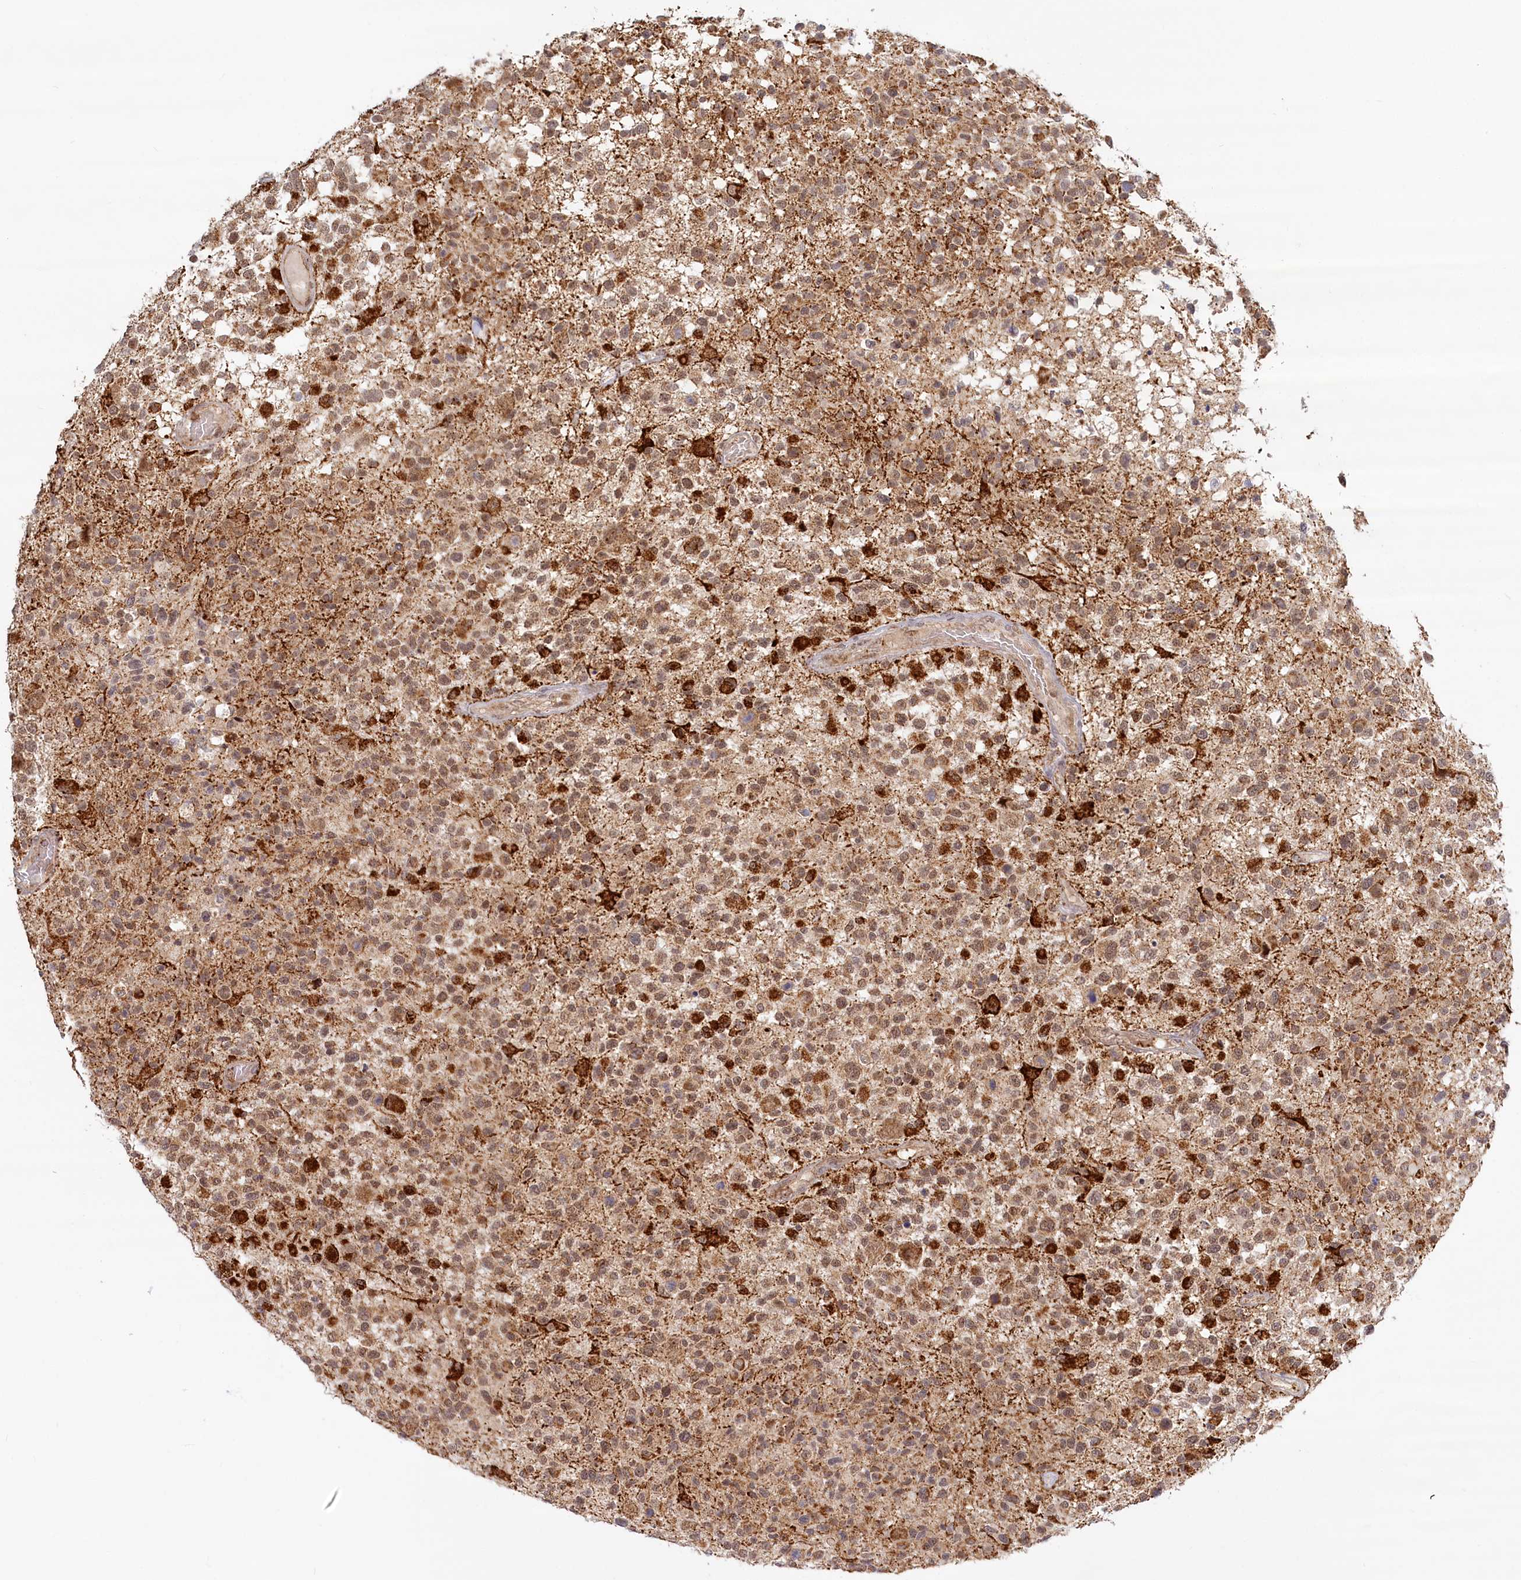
{"staining": {"intensity": "weak", "quantity": "25%-75%", "location": "nuclear"}, "tissue": "glioma", "cell_type": "Tumor cells", "image_type": "cancer", "snomed": [{"axis": "morphology", "description": "Glioma, malignant, High grade"}, {"axis": "morphology", "description": "Glioblastoma, NOS"}, {"axis": "topography", "description": "Brain"}], "caption": "IHC micrograph of human glioma stained for a protein (brown), which reveals low levels of weak nuclear positivity in about 25%-75% of tumor cells.", "gene": "RTN4IP1", "patient": {"sex": "male", "age": 60}}